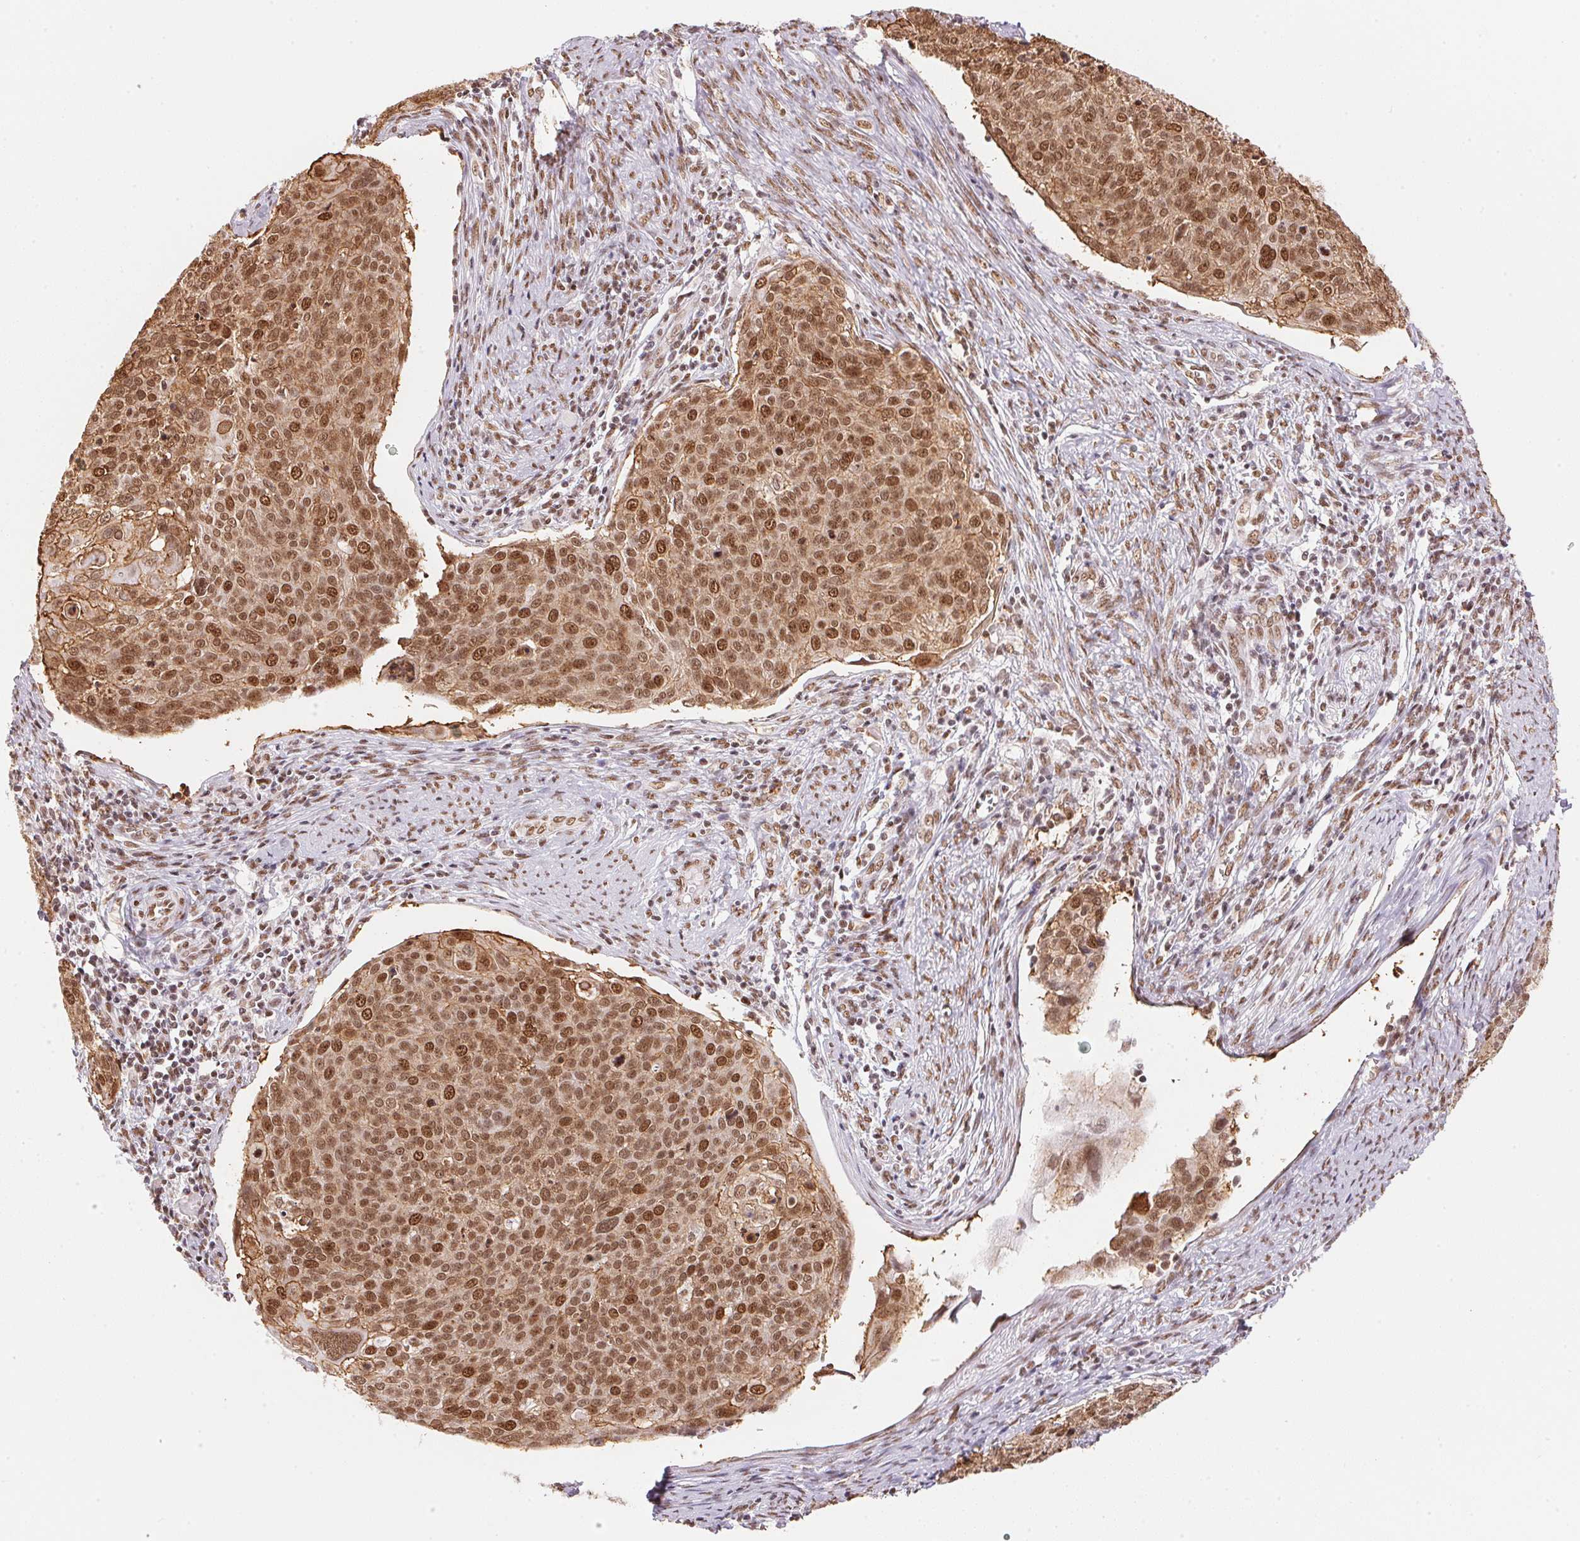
{"staining": {"intensity": "moderate", "quantity": ">75%", "location": "cytoplasmic/membranous,nuclear"}, "tissue": "cervical cancer", "cell_type": "Tumor cells", "image_type": "cancer", "snomed": [{"axis": "morphology", "description": "Squamous cell carcinoma, NOS"}, {"axis": "topography", "description": "Cervix"}], "caption": "Protein expression by immunohistochemistry (IHC) demonstrates moderate cytoplasmic/membranous and nuclear positivity in approximately >75% of tumor cells in cervical cancer.", "gene": "NFE2L1", "patient": {"sex": "female", "age": 39}}